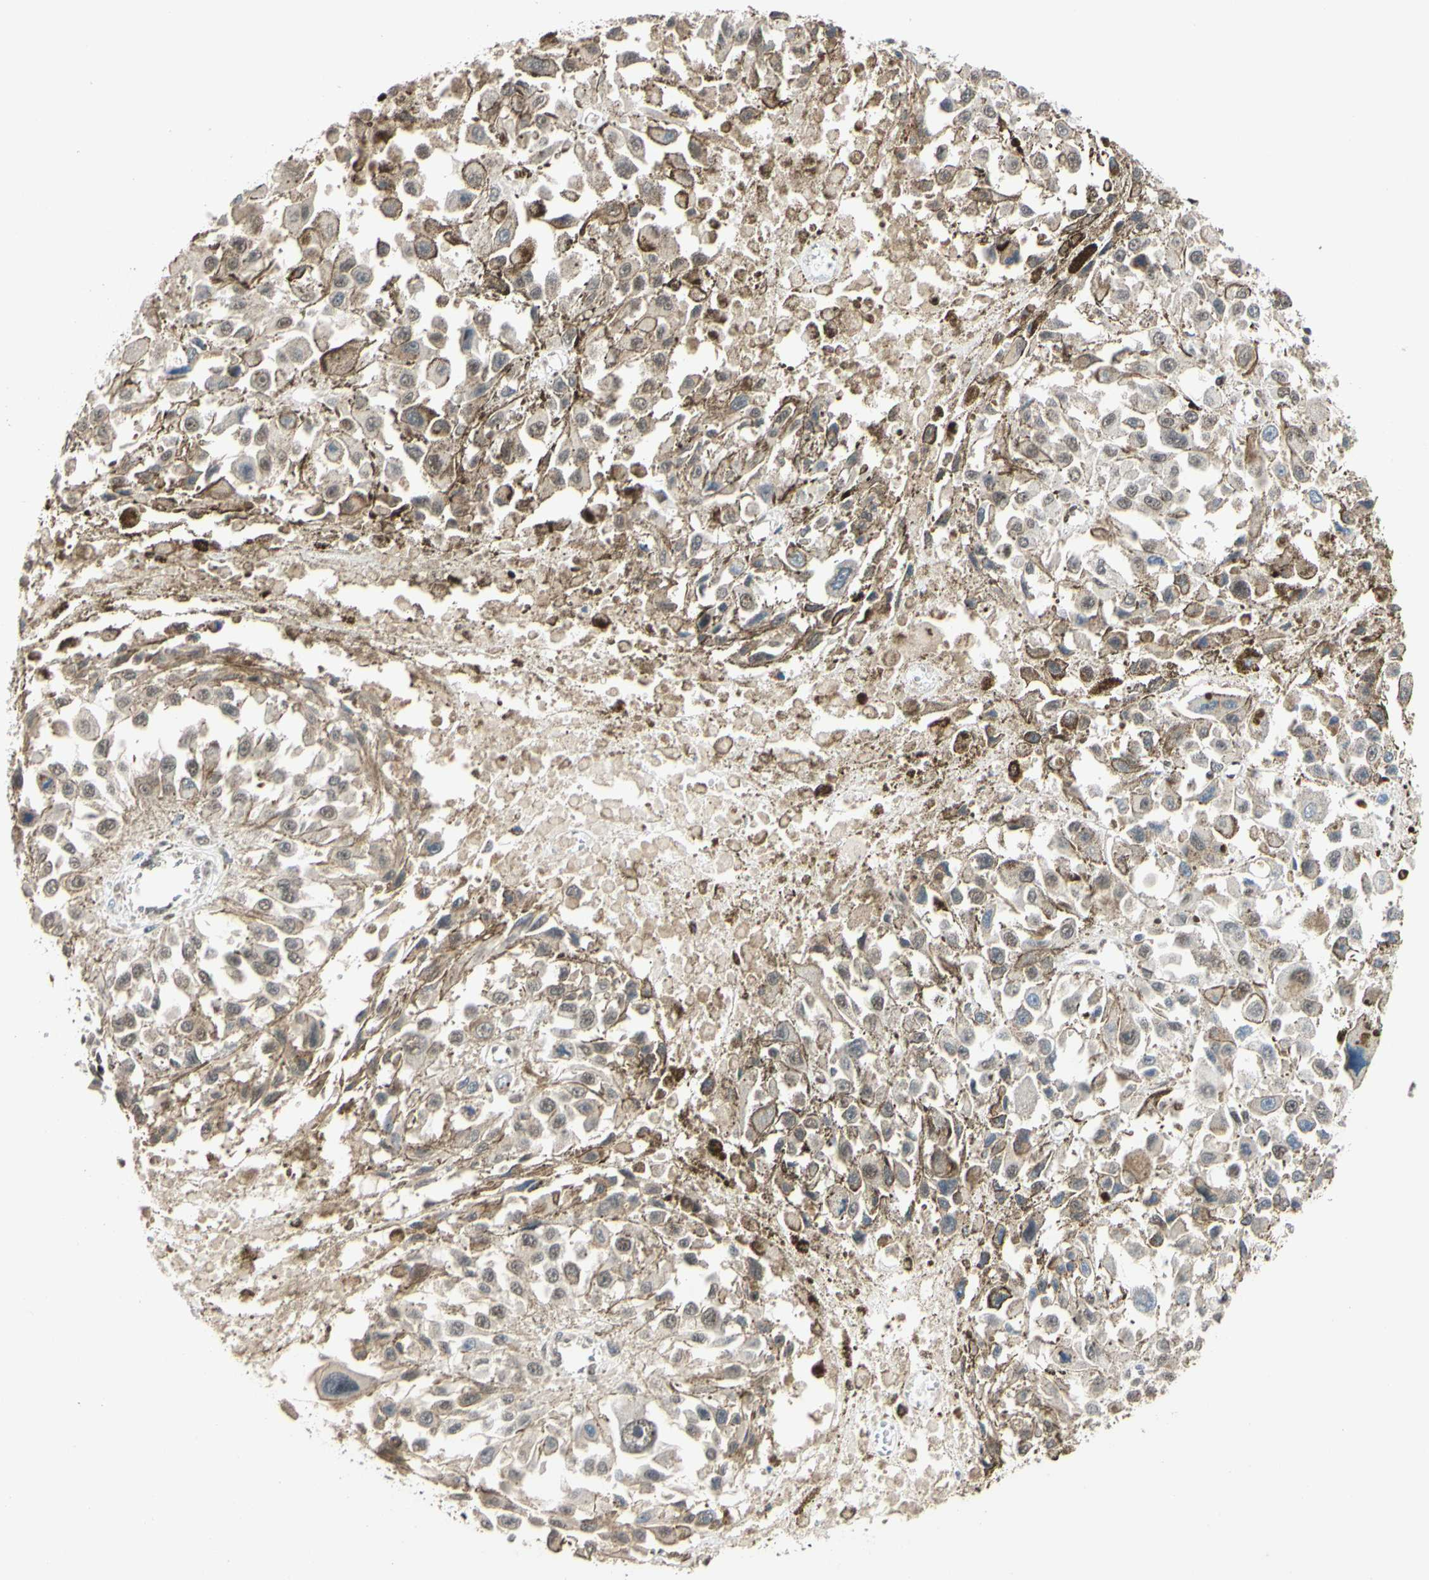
{"staining": {"intensity": "weak", "quantity": ">75%", "location": "nuclear"}, "tissue": "melanoma", "cell_type": "Tumor cells", "image_type": "cancer", "snomed": [{"axis": "morphology", "description": "Malignant melanoma, Metastatic site"}, {"axis": "topography", "description": "Lymph node"}], "caption": "This micrograph displays immunohistochemistry staining of human malignant melanoma (metastatic site), with low weak nuclear staining in approximately >75% of tumor cells.", "gene": "TAF4", "patient": {"sex": "male", "age": 59}}